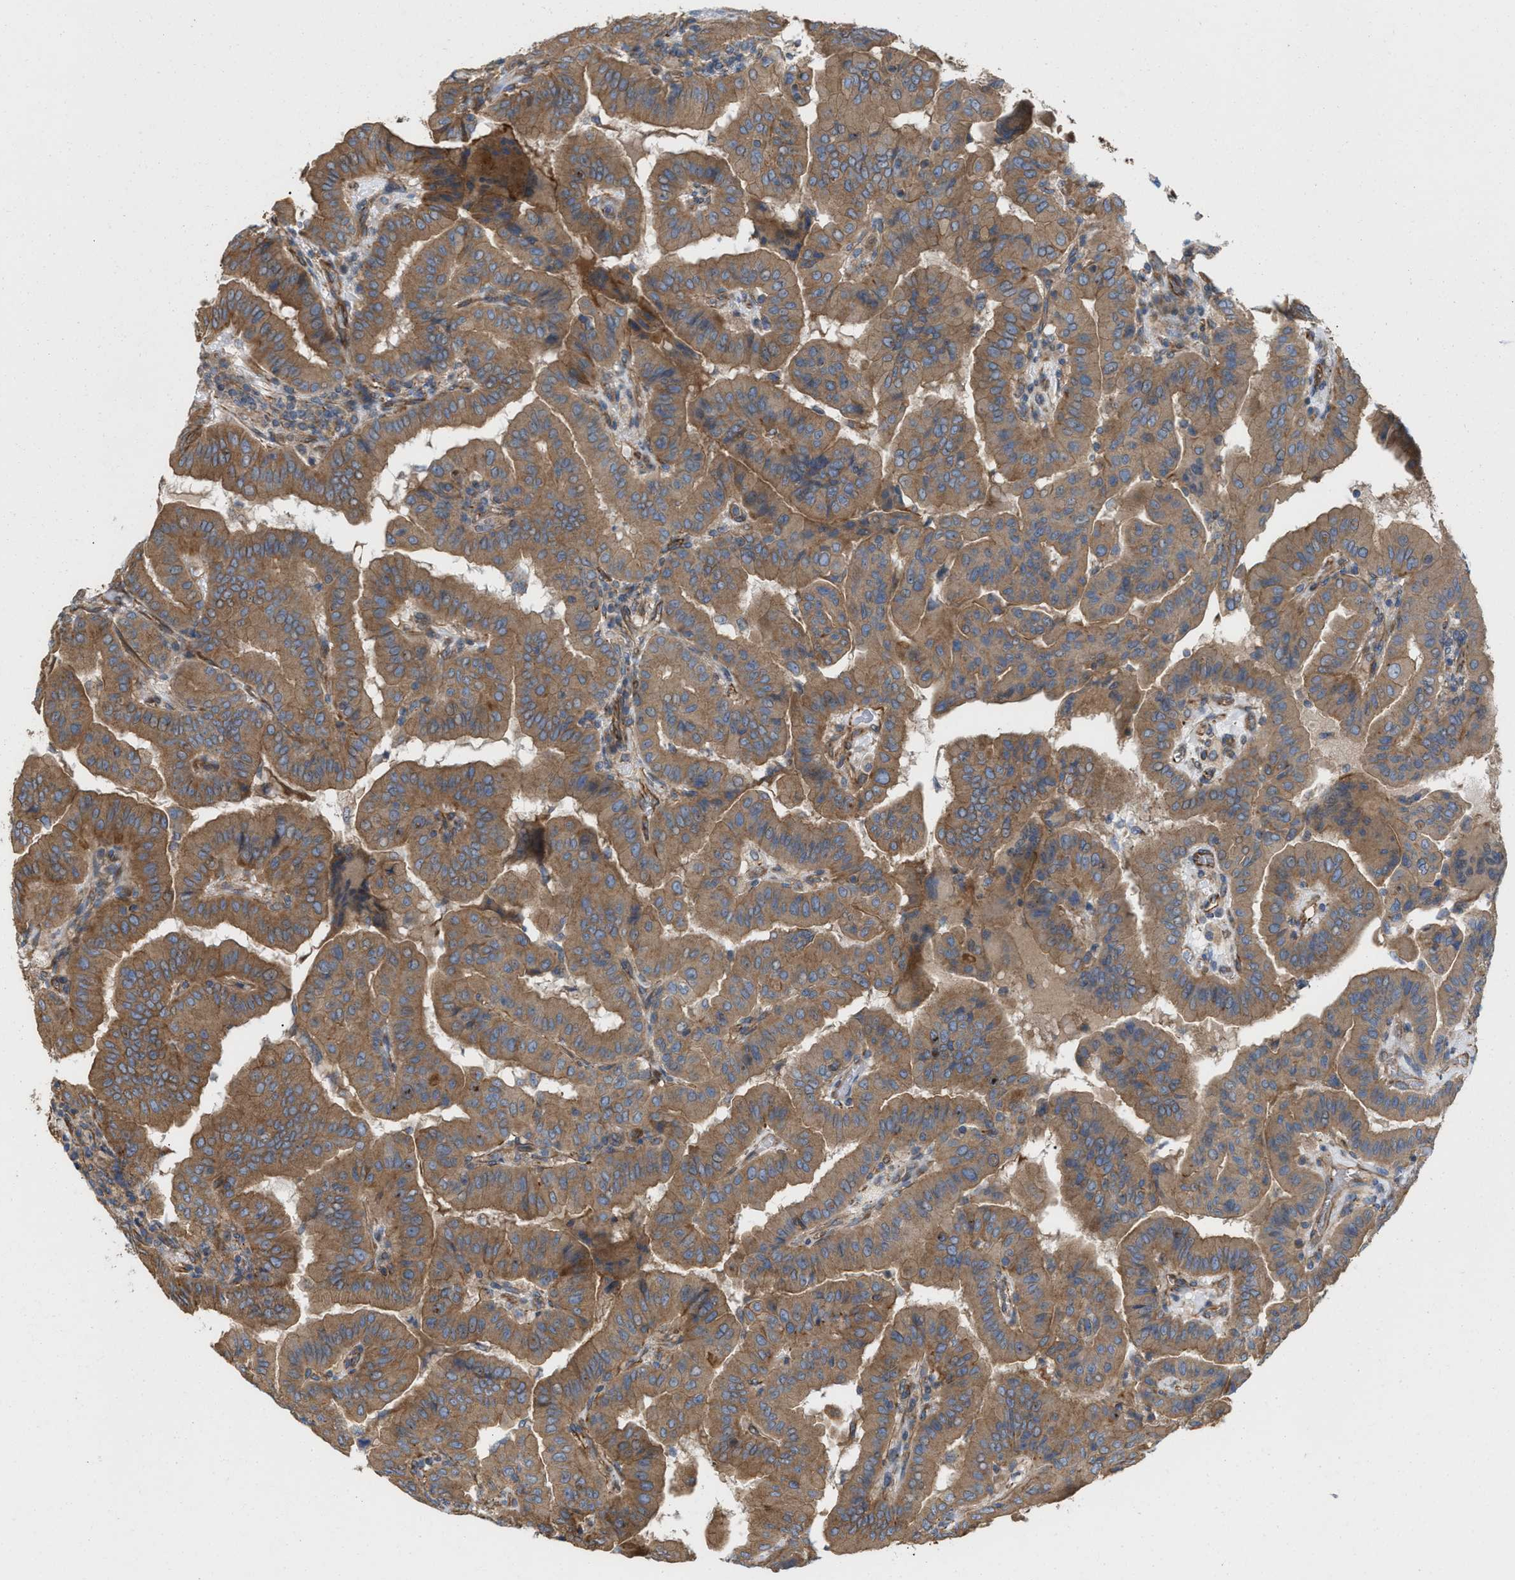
{"staining": {"intensity": "moderate", "quantity": ">75%", "location": "cytoplasmic/membranous"}, "tissue": "thyroid cancer", "cell_type": "Tumor cells", "image_type": "cancer", "snomed": [{"axis": "morphology", "description": "Papillary adenocarcinoma, NOS"}, {"axis": "topography", "description": "Thyroid gland"}], "caption": "DAB (3,3'-diaminobenzidine) immunohistochemical staining of thyroid cancer (papillary adenocarcinoma) reveals moderate cytoplasmic/membranous protein positivity in approximately >75% of tumor cells.", "gene": "EPS15L1", "patient": {"sex": "male", "age": 33}}